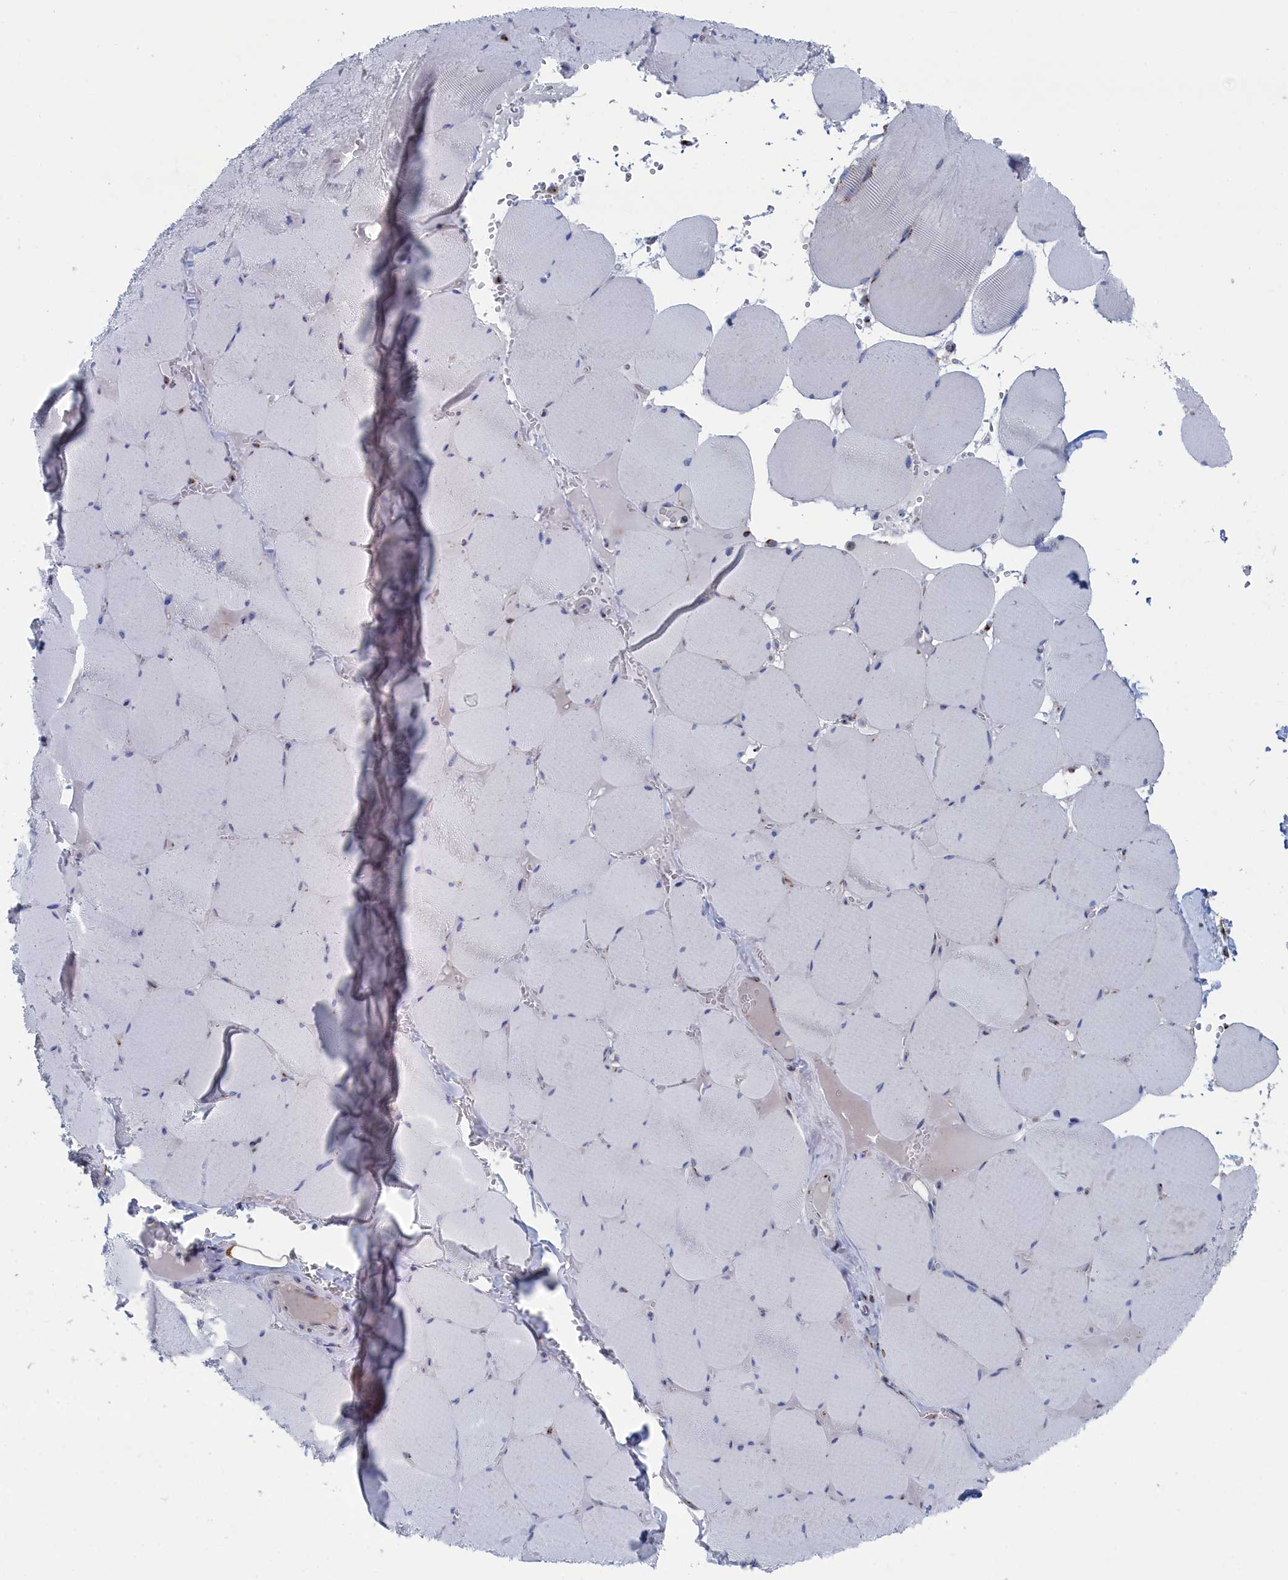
{"staining": {"intensity": "negative", "quantity": "none", "location": "none"}, "tissue": "skeletal muscle", "cell_type": "Myocytes", "image_type": "normal", "snomed": [{"axis": "morphology", "description": "Normal tissue, NOS"}, {"axis": "topography", "description": "Skeletal muscle"}, {"axis": "topography", "description": "Head-Neck"}], "caption": "The micrograph exhibits no significant expression in myocytes of skeletal muscle.", "gene": "IRX1", "patient": {"sex": "male", "age": 66}}